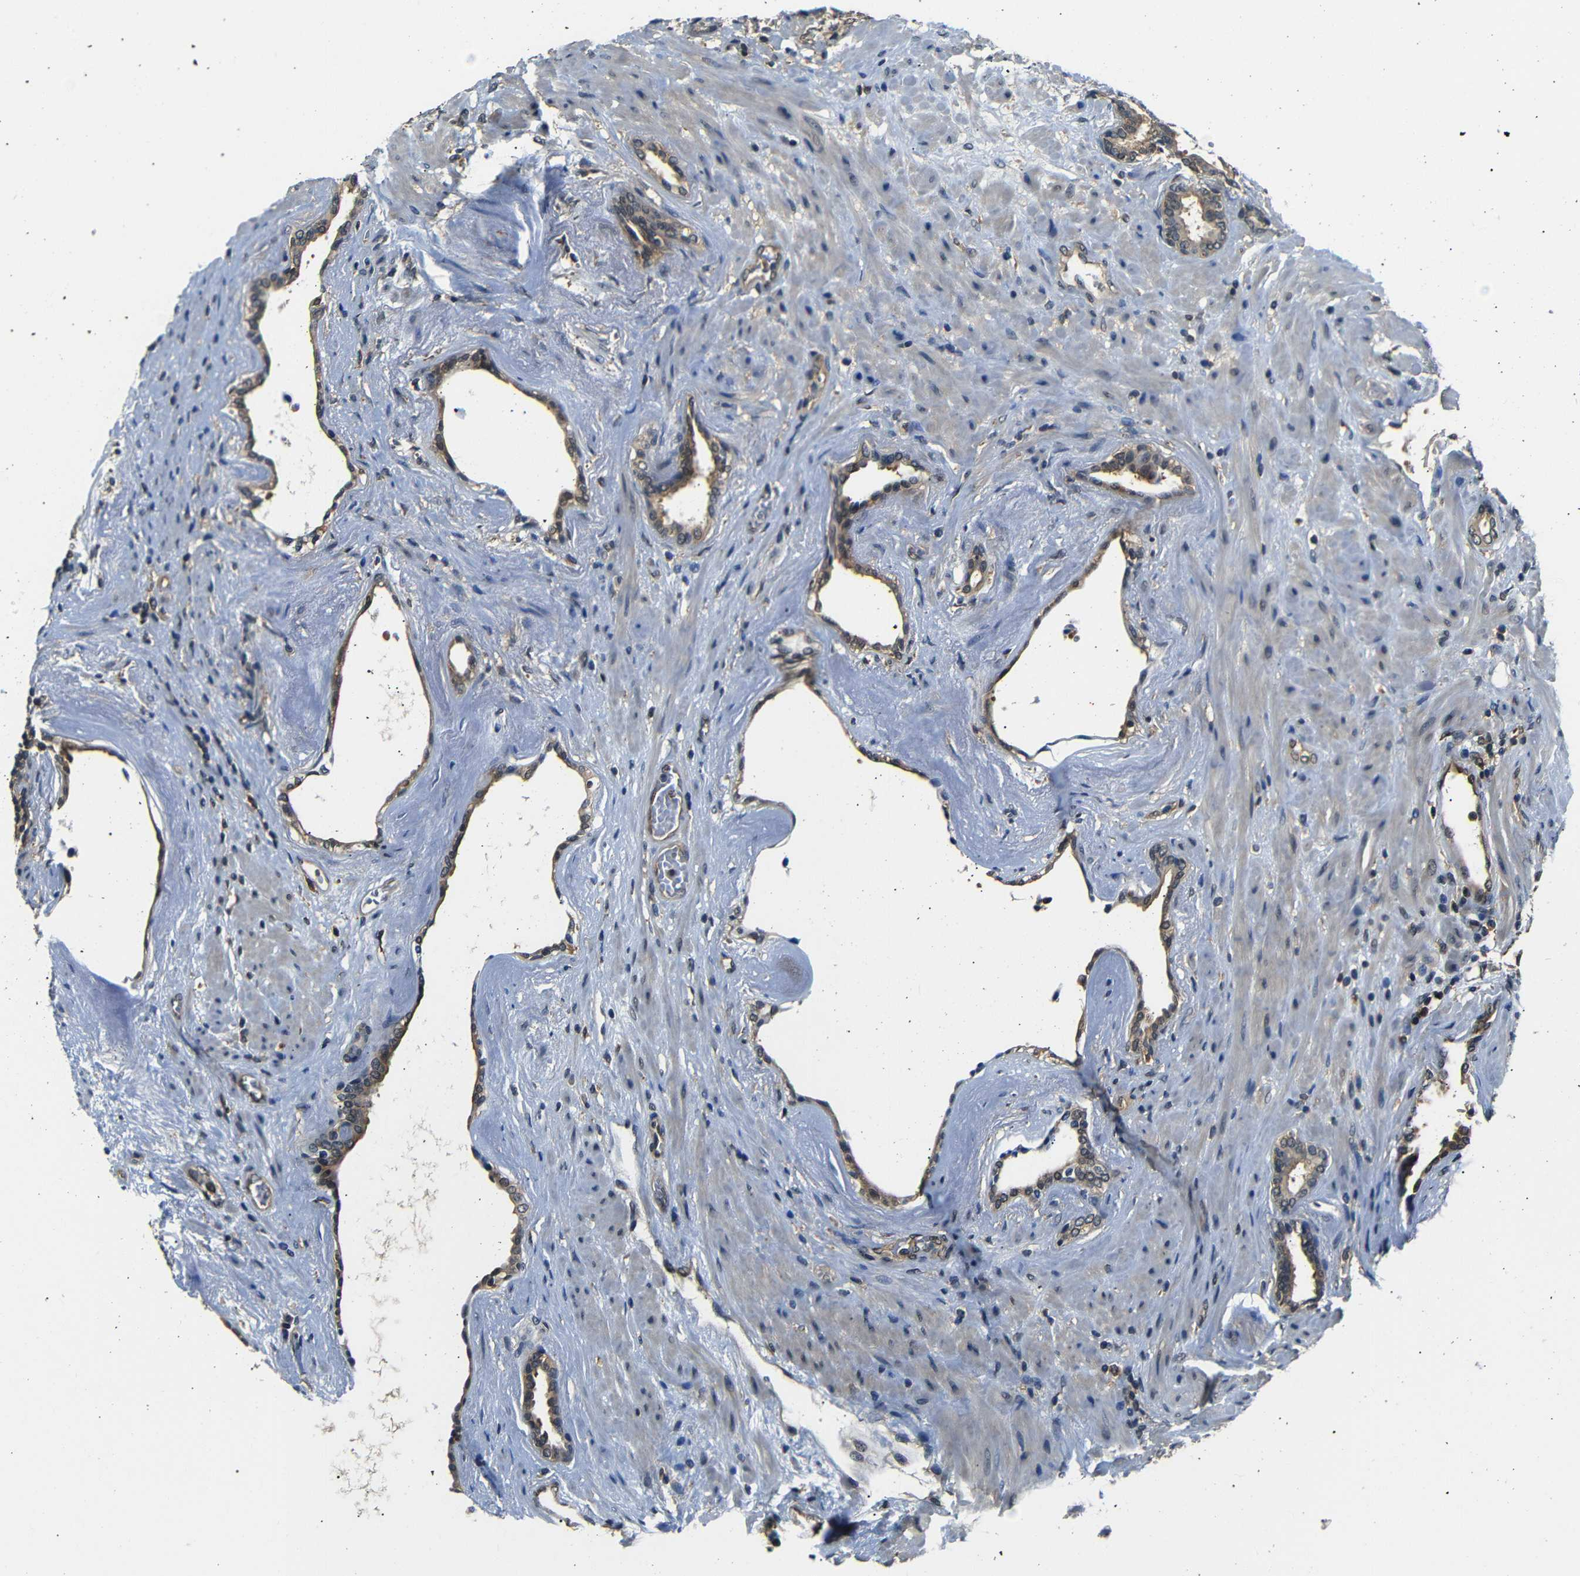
{"staining": {"intensity": "moderate", "quantity": ">75%", "location": "cytoplasmic/membranous"}, "tissue": "prostate cancer", "cell_type": "Tumor cells", "image_type": "cancer", "snomed": [{"axis": "morphology", "description": "Adenocarcinoma, High grade"}, {"axis": "topography", "description": "Prostate"}], "caption": "This is an image of IHC staining of prostate high-grade adenocarcinoma, which shows moderate staining in the cytoplasmic/membranous of tumor cells.", "gene": "UBXN1", "patient": {"sex": "male", "age": 61}}